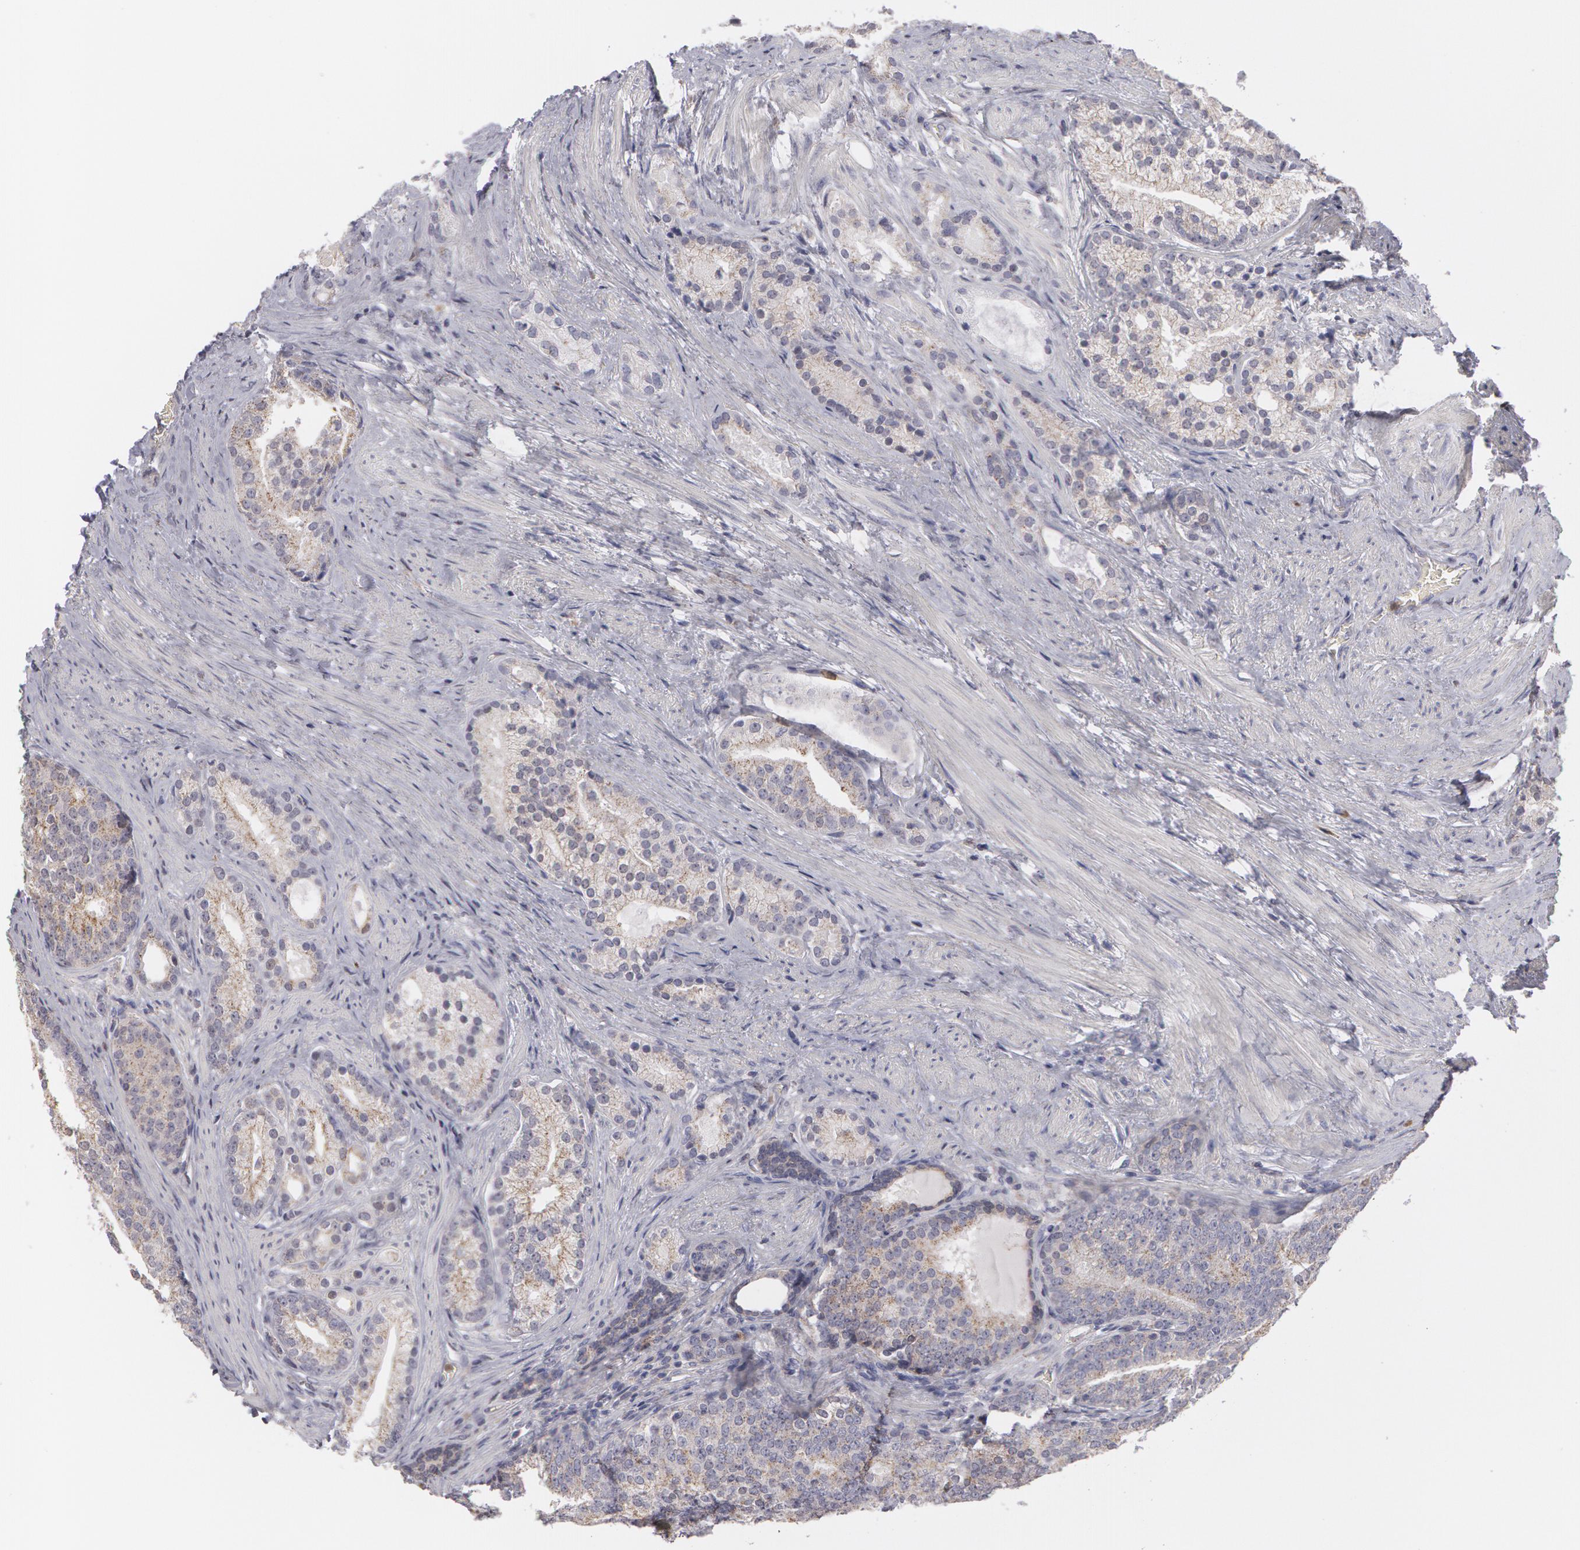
{"staining": {"intensity": "weak", "quantity": ">75%", "location": "cytoplasmic/membranous"}, "tissue": "prostate cancer", "cell_type": "Tumor cells", "image_type": "cancer", "snomed": [{"axis": "morphology", "description": "Adenocarcinoma, Low grade"}, {"axis": "topography", "description": "Prostate"}], "caption": "Tumor cells demonstrate low levels of weak cytoplasmic/membranous positivity in approximately >75% of cells in prostate cancer (low-grade adenocarcinoma).", "gene": "CAT", "patient": {"sex": "male", "age": 71}}